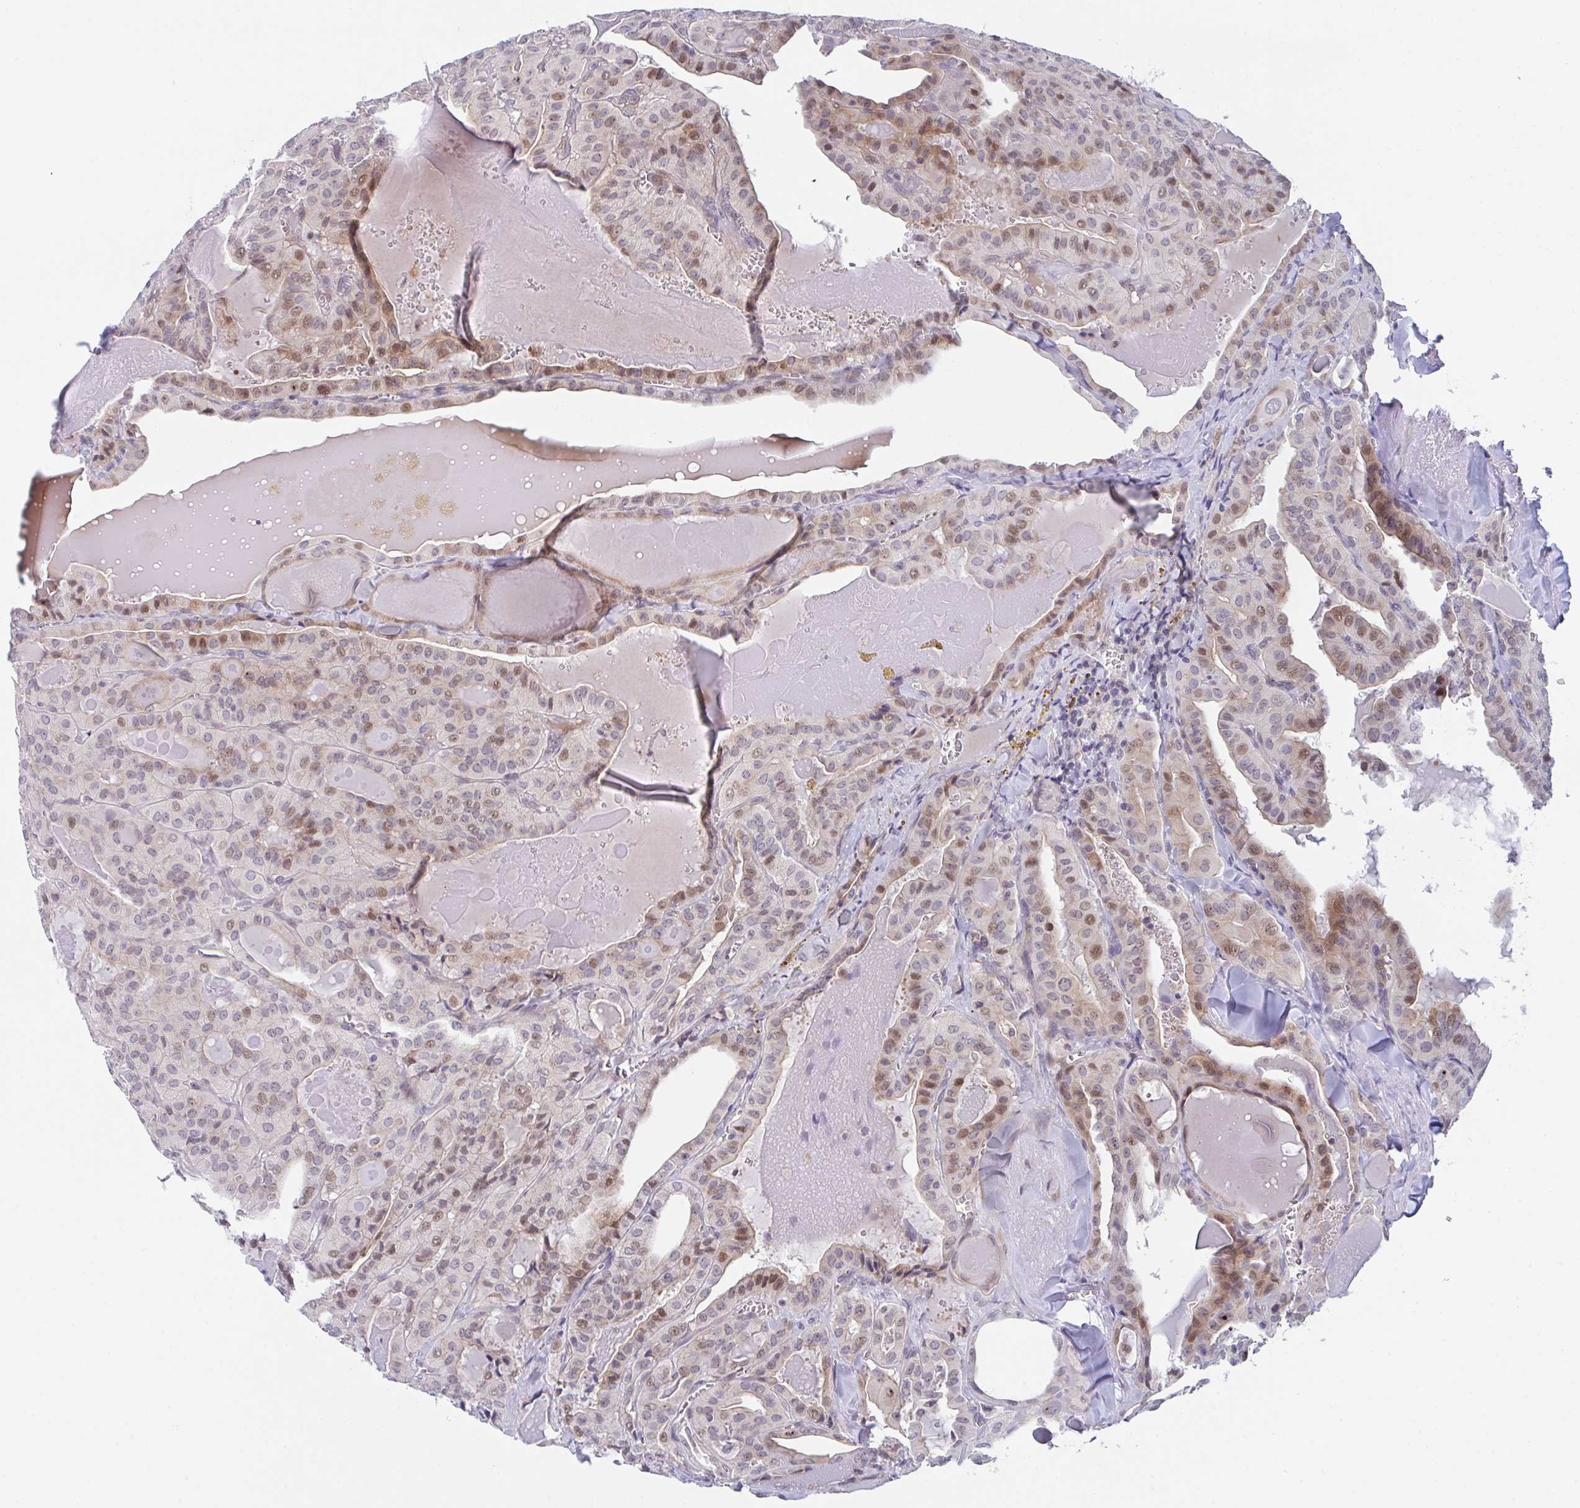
{"staining": {"intensity": "moderate", "quantity": "25%-75%", "location": "nuclear"}, "tissue": "thyroid cancer", "cell_type": "Tumor cells", "image_type": "cancer", "snomed": [{"axis": "morphology", "description": "Papillary adenocarcinoma, NOS"}, {"axis": "topography", "description": "Thyroid gland"}], "caption": "A brown stain labels moderate nuclear staining of a protein in human thyroid papillary adenocarcinoma tumor cells.", "gene": "RBM18", "patient": {"sex": "male", "age": 52}}